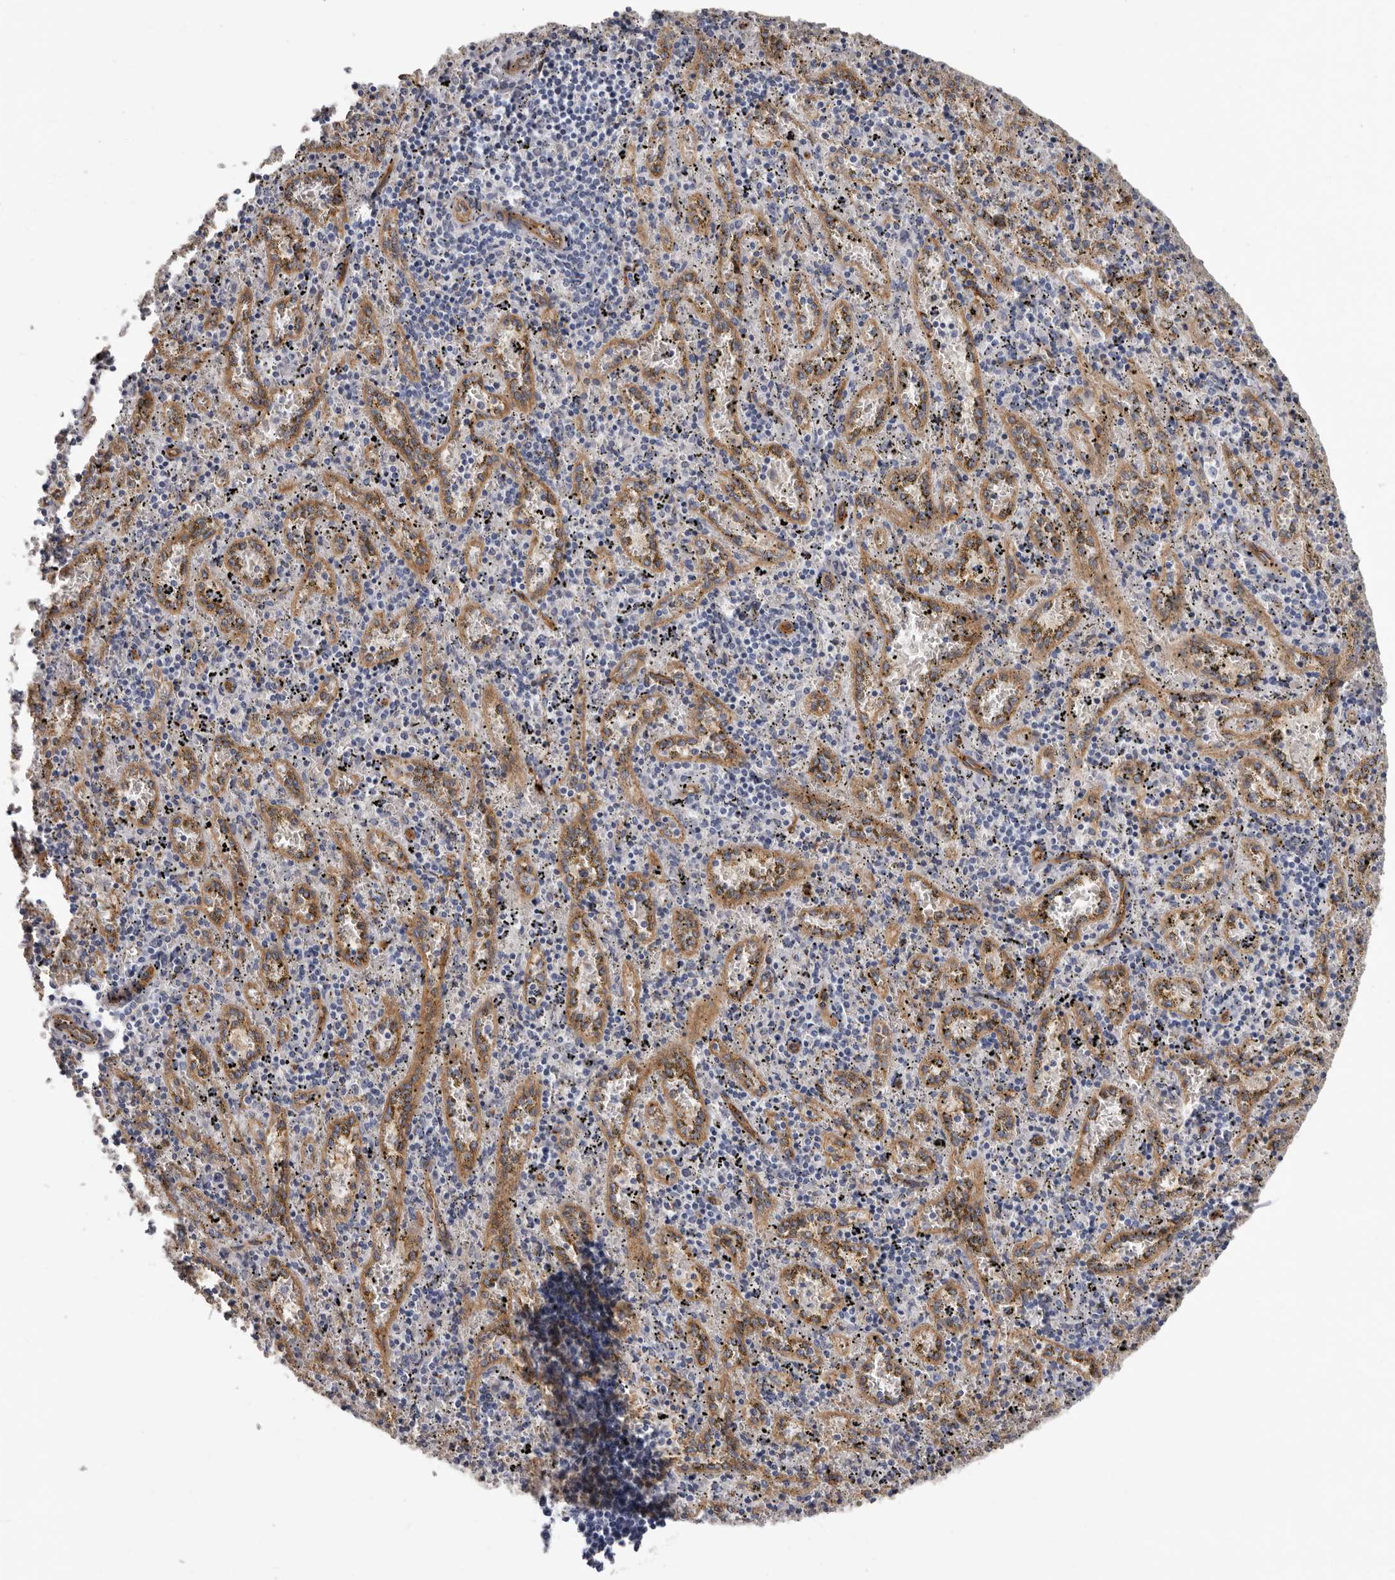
{"staining": {"intensity": "negative", "quantity": "none", "location": "none"}, "tissue": "spleen", "cell_type": "Cells in red pulp", "image_type": "normal", "snomed": [{"axis": "morphology", "description": "Normal tissue, NOS"}, {"axis": "topography", "description": "Spleen"}], "caption": "Immunohistochemical staining of benign spleen exhibits no significant staining in cells in red pulp. (Brightfield microscopy of DAB (3,3'-diaminobenzidine) immunohistochemistry at high magnification).", "gene": "ADGRL4", "patient": {"sex": "male", "age": 11}}